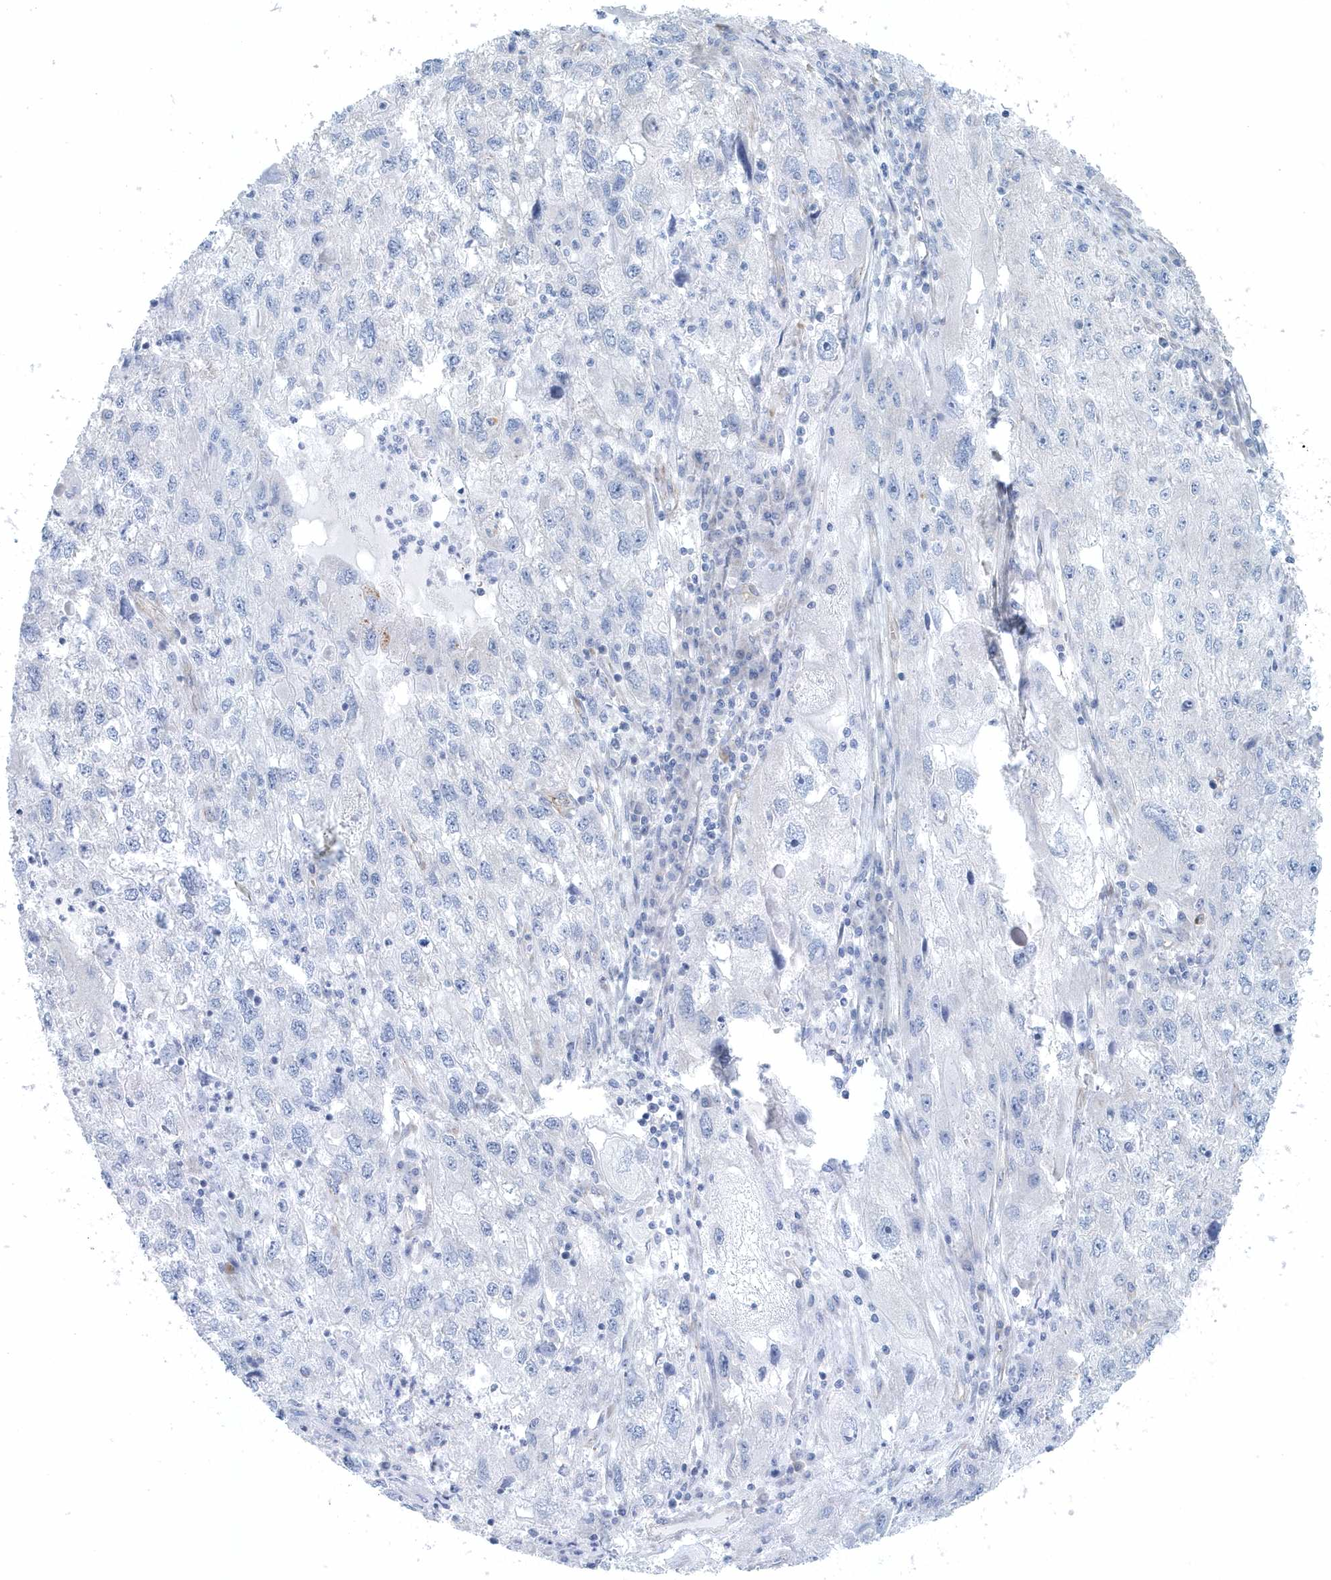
{"staining": {"intensity": "negative", "quantity": "none", "location": "none"}, "tissue": "endometrial cancer", "cell_type": "Tumor cells", "image_type": "cancer", "snomed": [{"axis": "morphology", "description": "Adenocarcinoma, NOS"}, {"axis": "topography", "description": "Endometrium"}], "caption": "High power microscopy histopathology image of an immunohistochemistry (IHC) histopathology image of endometrial adenocarcinoma, revealing no significant expression in tumor cells.", "gene": "GPR152", "patient": {"sex": "female", "age": 49}}